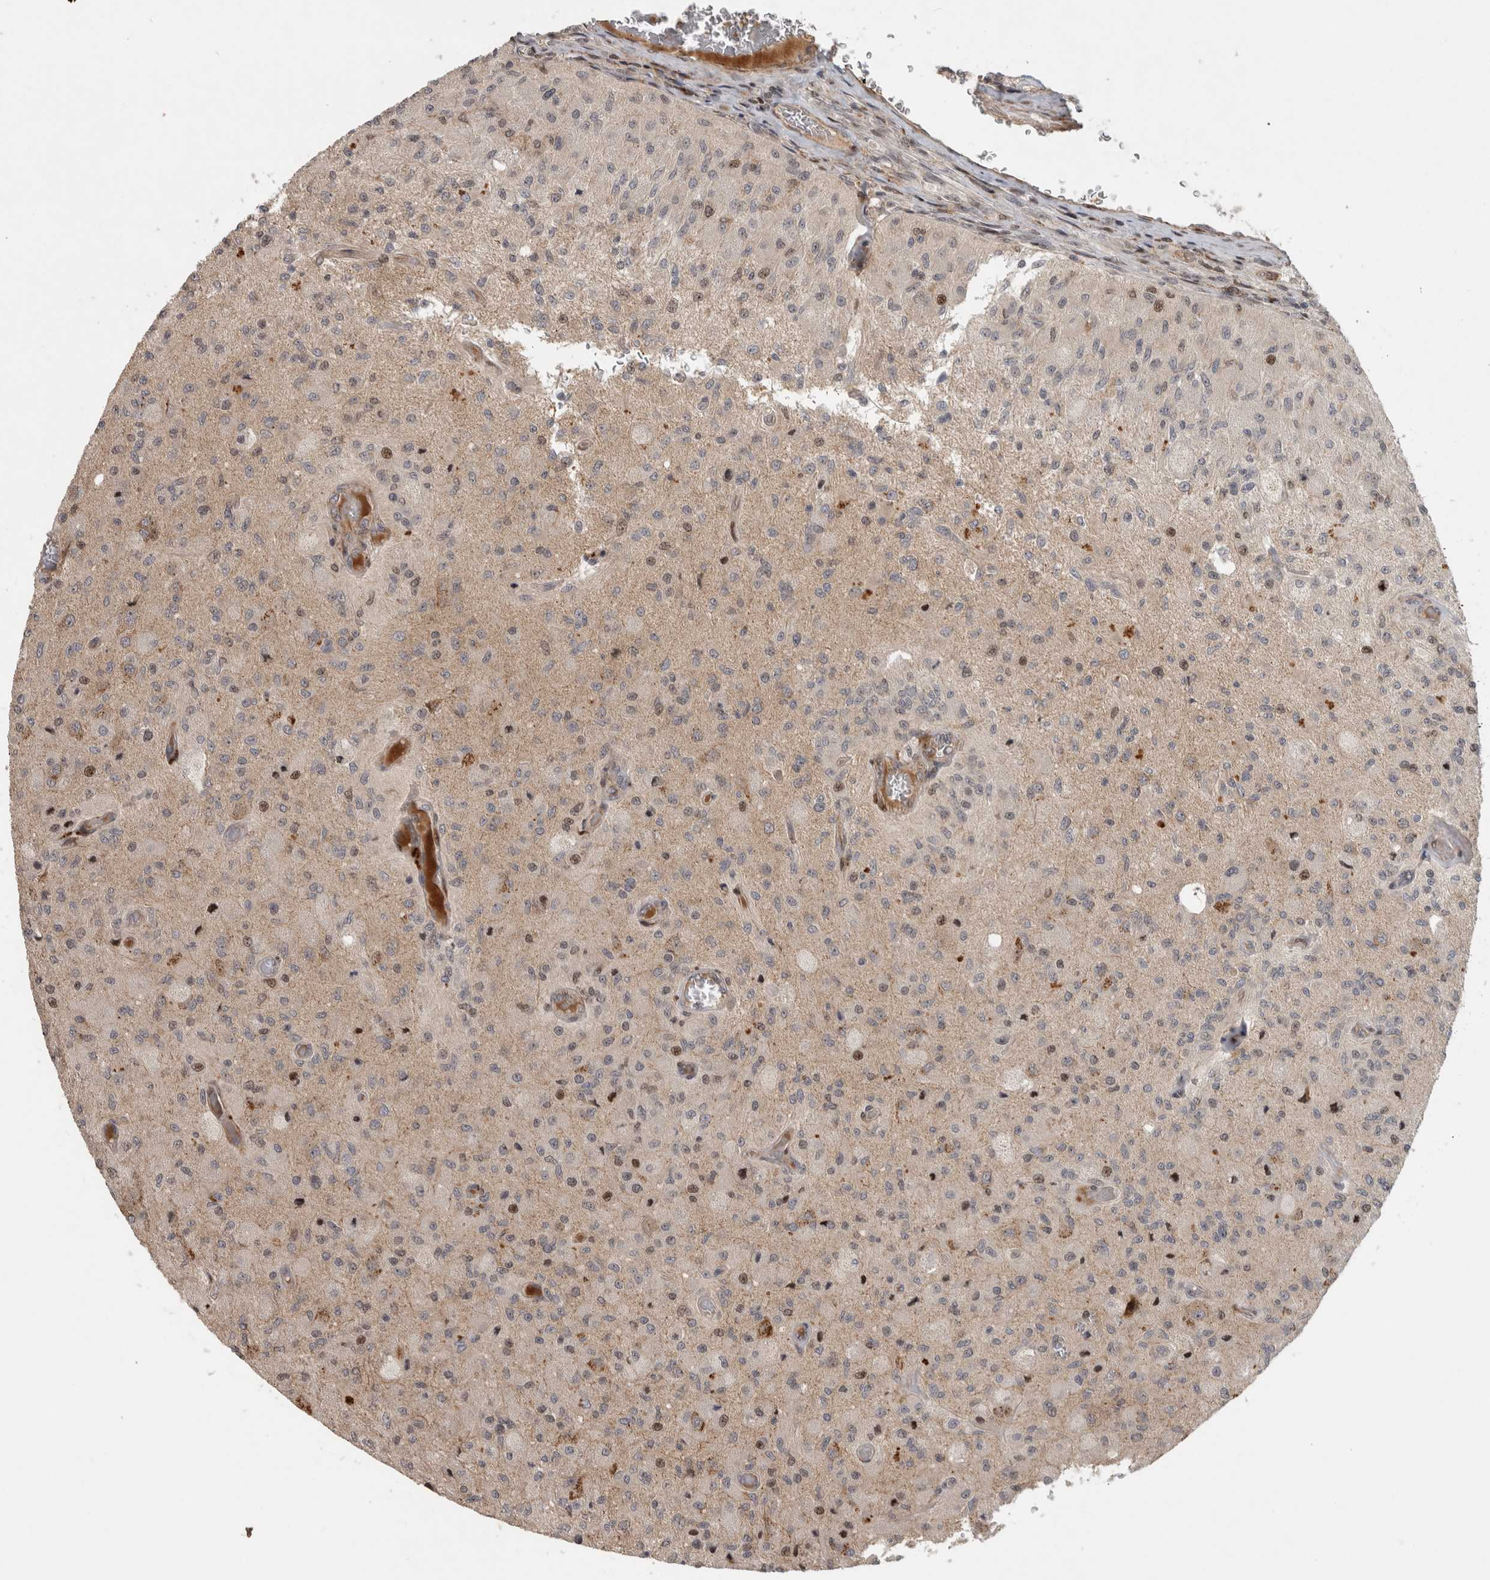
{"staining": {"intensity": "weak", "quantity": "<25%", "location": "nuclear"}, "tissue": "glioma", "cell_type": "Tumor cells", "image_type": "cancer", "snomed": [{"axis": "morphology", "description": "Normal tissue, NOS"}, {"axis": "morphology", "description": "Glioma, malignant, High grade"}, {"axis": "topography", "description": "Cerebral cortex"}], "caption": "High power microscopy micrograph of an immunohistochemistry photomicrograph of glioma, revealing no significant expression in tumor cells.", "gene": "INSRR", "patient": {"sex": "male", "age": 77}}